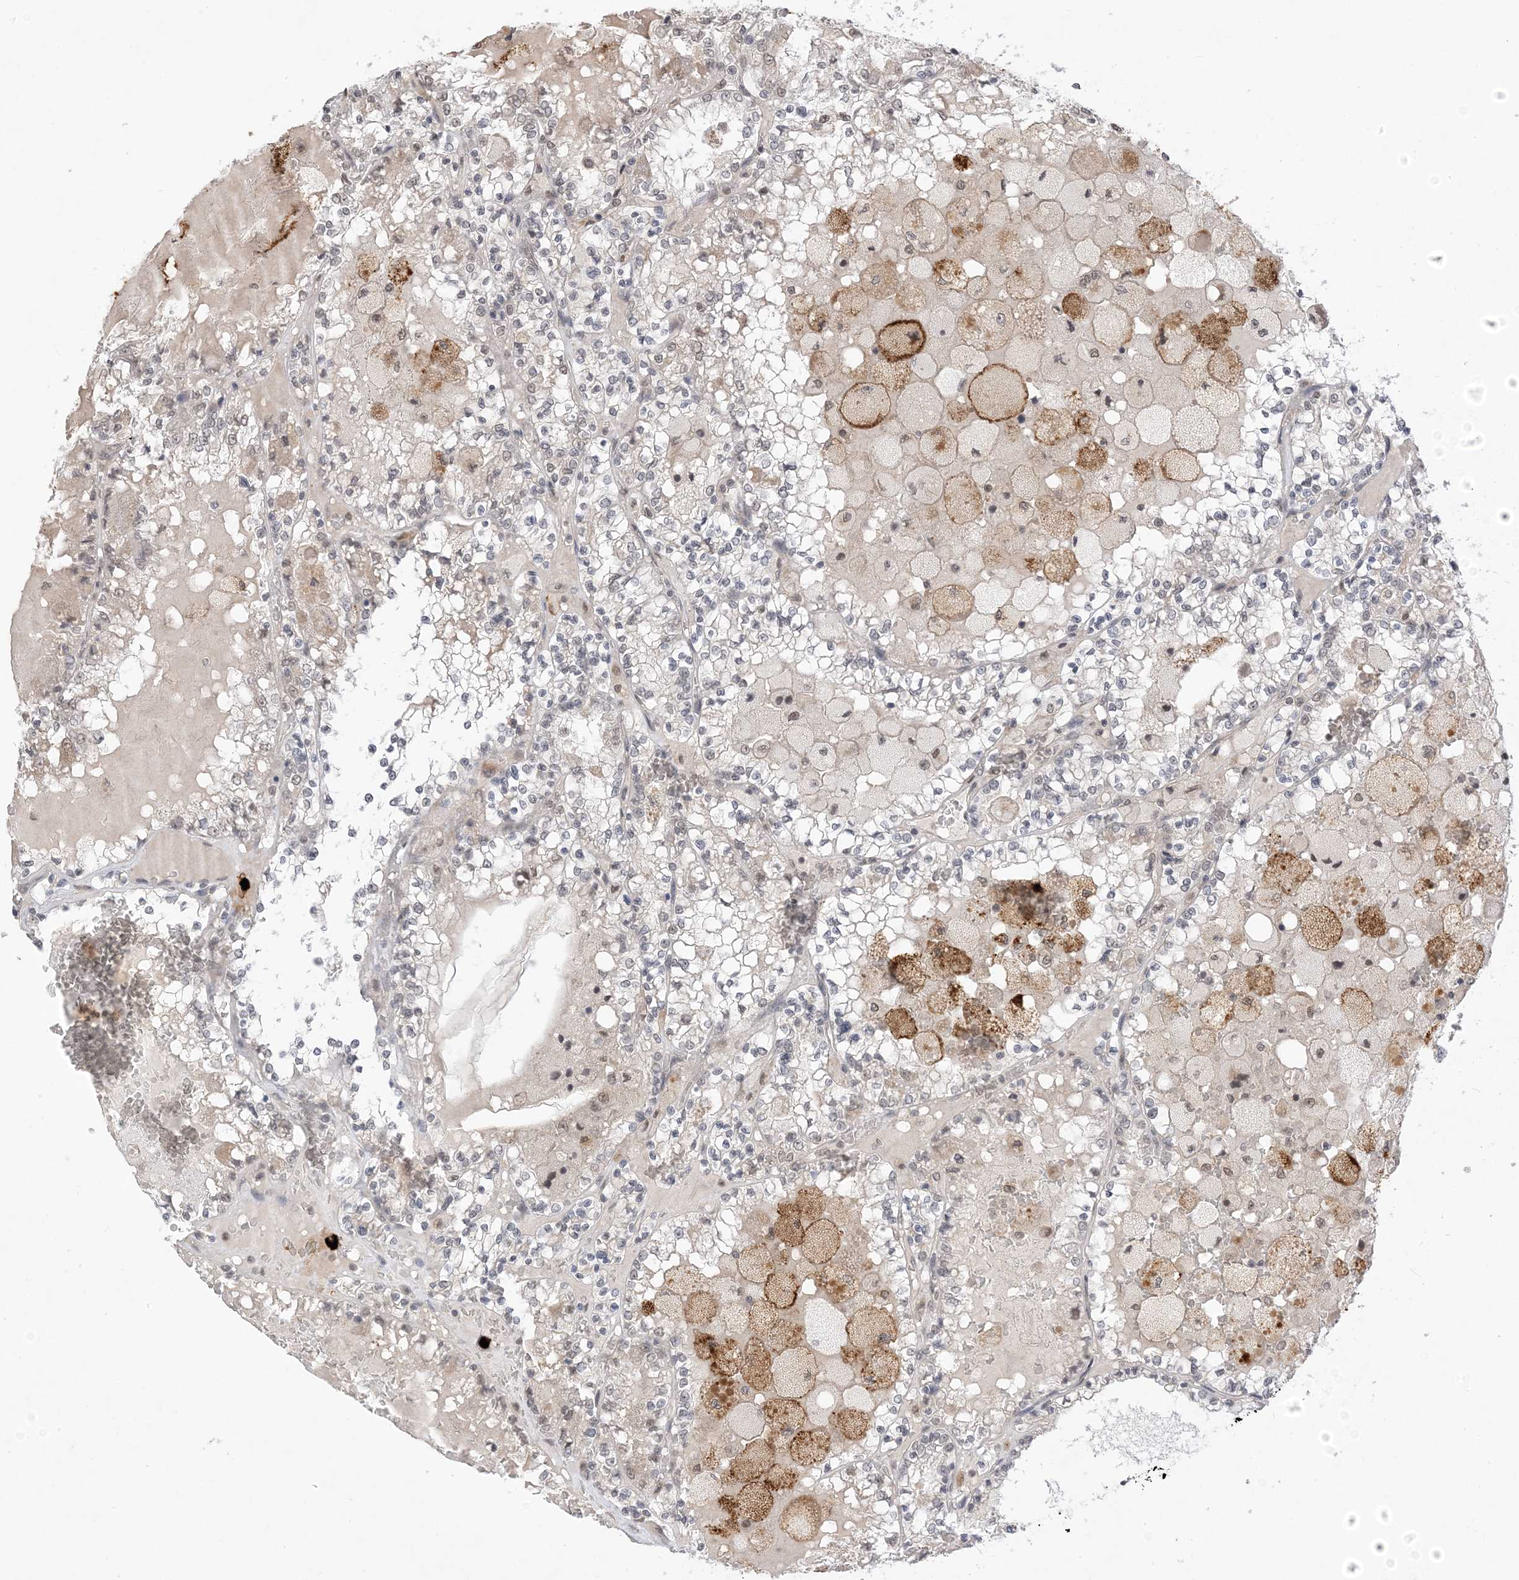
{"staining": {"intensity": "weak", "quantity": "<25%", "location": "nuclear"}, "tissue": "renal cancer", "cell_type": "Tumor cells", "image_type": "cancer", "snomed": [{"axis": "morphology", "description": "Adenocarcinoma, NOS"}, {"axis": "topography", "description": "Kidney"}], "caption": "Immunohistochemistry micrograph of neoplastic tissue: adenocarcinoma (renal) stained with DAB (3,3'-diaminobenzidine) demonstrates no significant protein expression in tumor cells.", "gene": "RANBP9", "patient": {"sex": "female", "age": 56}}